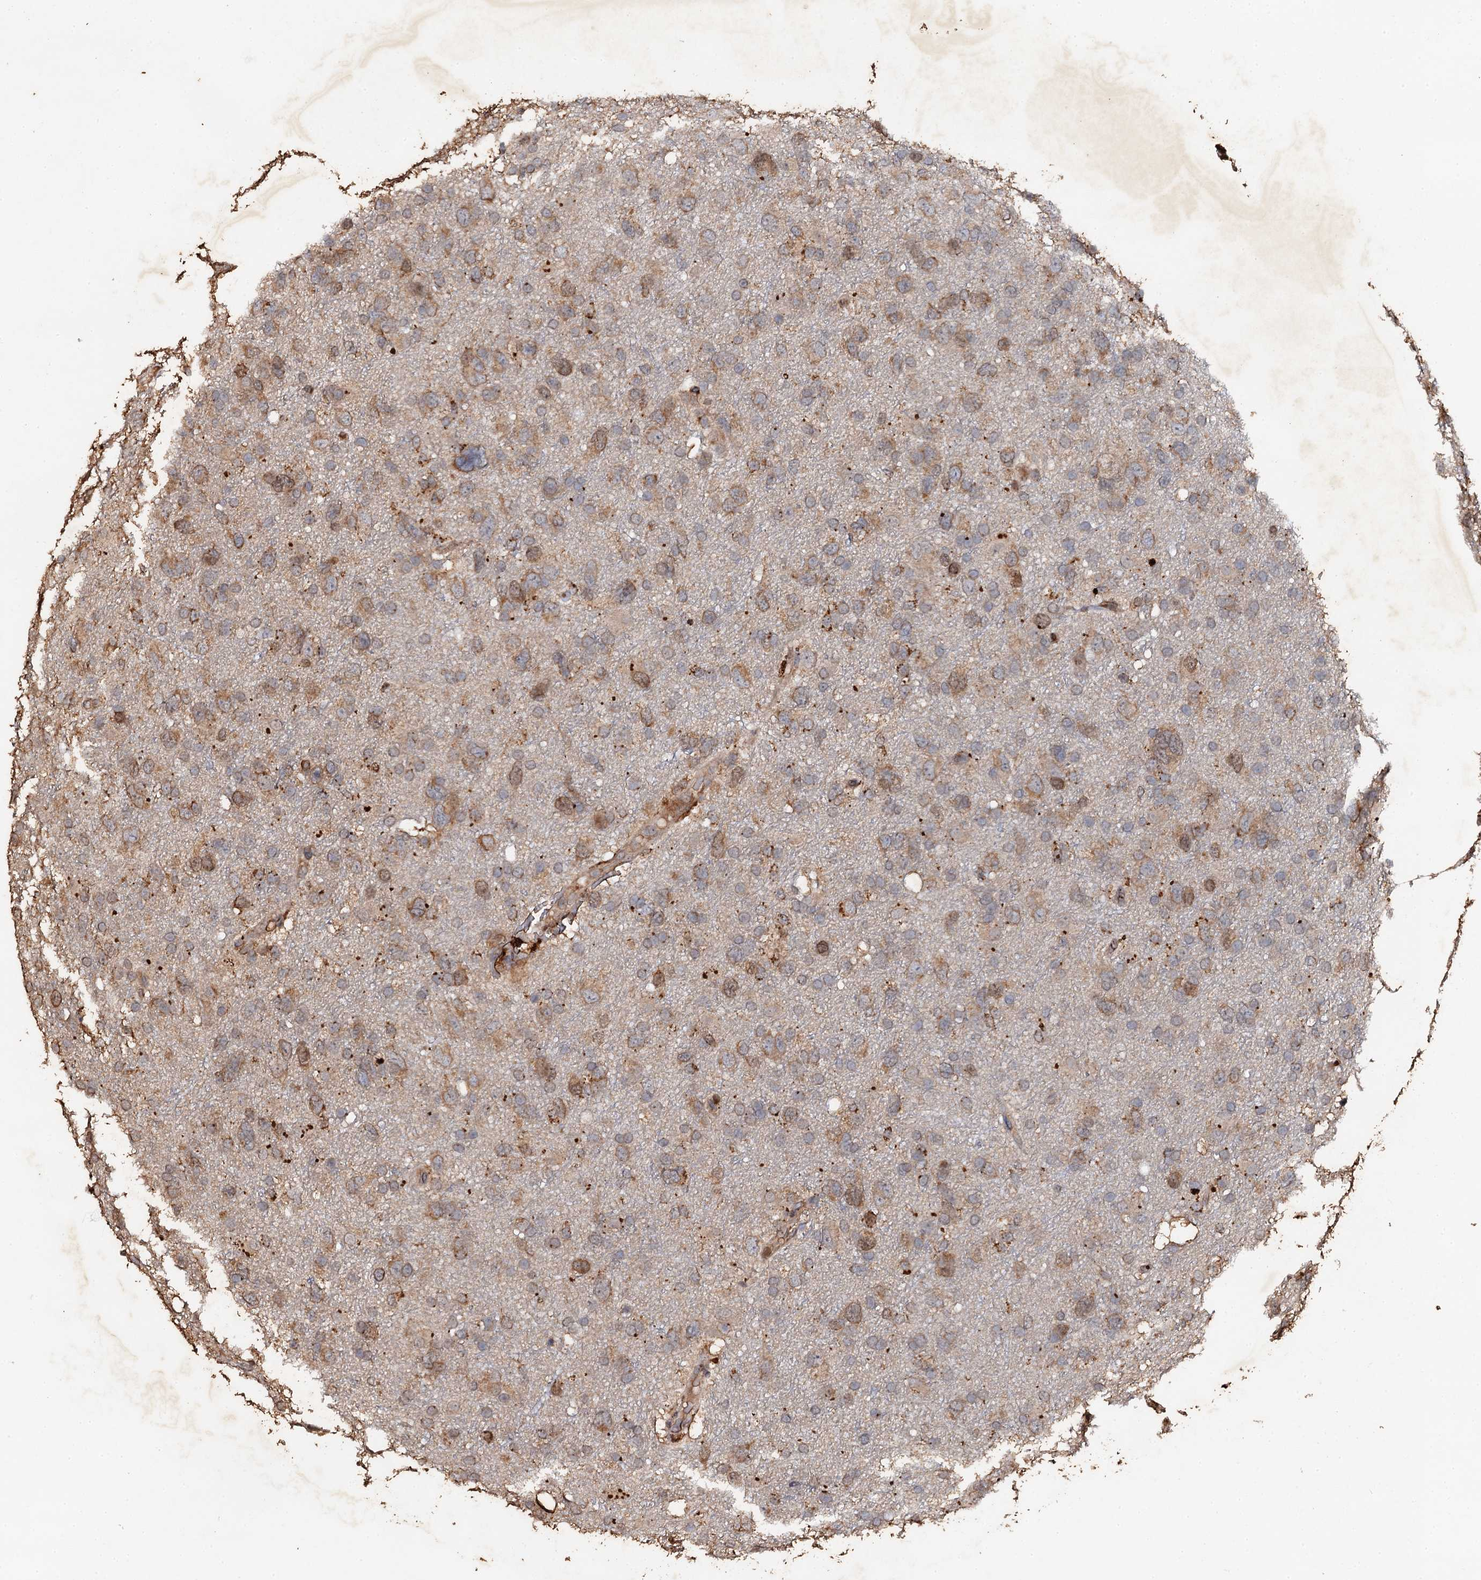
{"staining": {"intensity": "moderate", "quantity": ">75%", "location": "cytoplasmic/membranous"}, "tissue": "glioma", "cell_type": "Tumor cells", "image_type": "cancer", "snomed": [{"axis": "morphology", "description": "Glioma, malignant, High grade"}, {"axis": "topography", "description": "Brain"}], "caption": "Brown immunohistochemical staining in human glioma exhibits moderate cytoplasmic/membranous positivity in about >75% of tumor cells. (brown staining indicates protein expression, while blue staining denotes nuclei).", "gene": "ADAMTS10", "patient": {"sex": "male", "age": 61}}